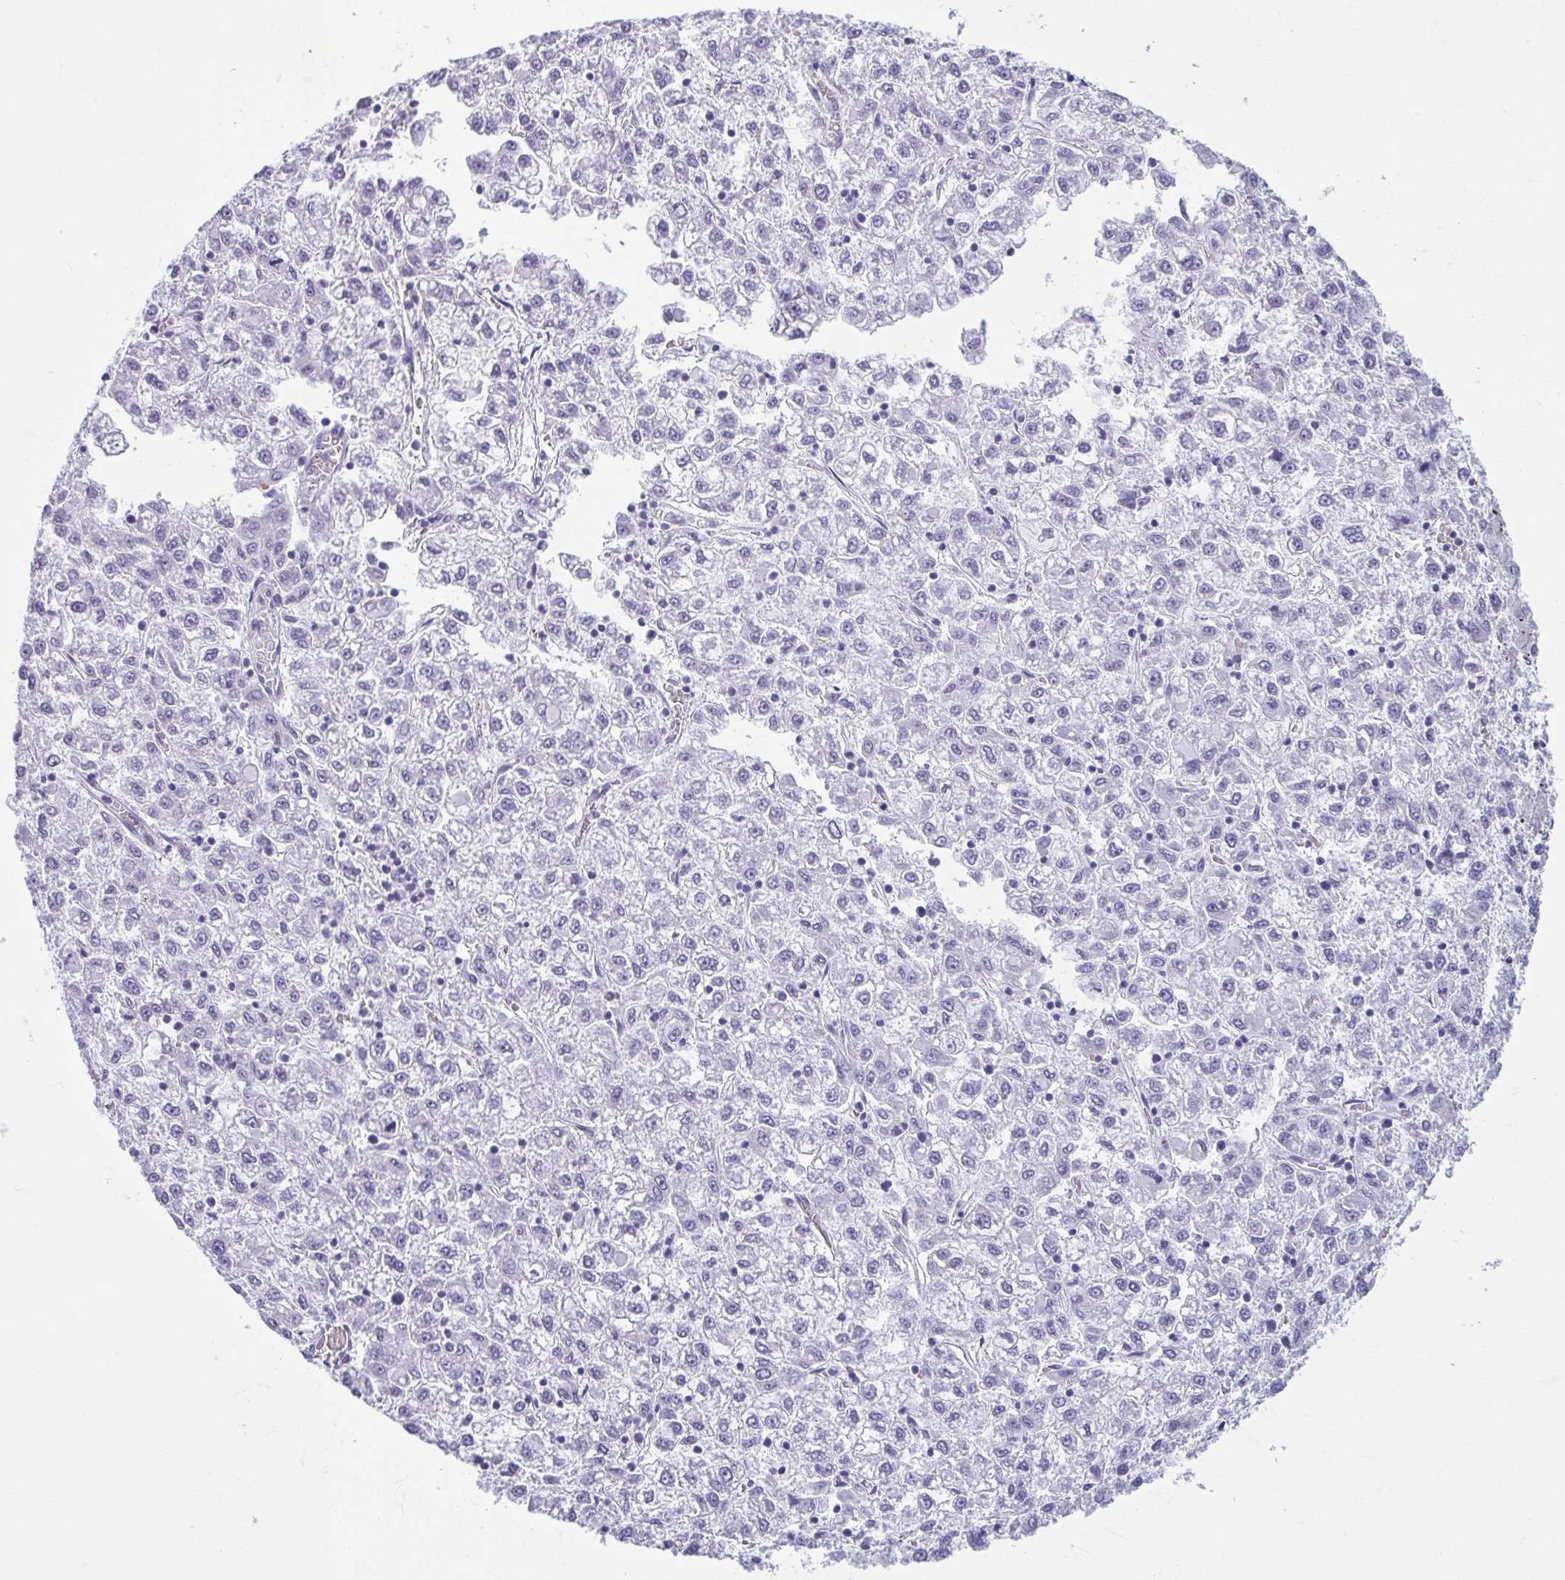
{"staining": {"intensity": "negative", "quantity": "none", "location": "none"}, "tissue": "liver cancer", "cell_type": "Tumor cells", "image_type": "cancer", "snomed": [{"axis": "morphology", "description": "Carcinoma, Hepatocellular, NOS"}, {"axis": "topography", "description": "Liver"}], "caption": "Liver hepatocellular carcinoma was stained to show a protein in brown. There is no significant positivity in tumor cells.", "gene": "TCEAL3", "patient": {"sex": "male", "age": 40}}